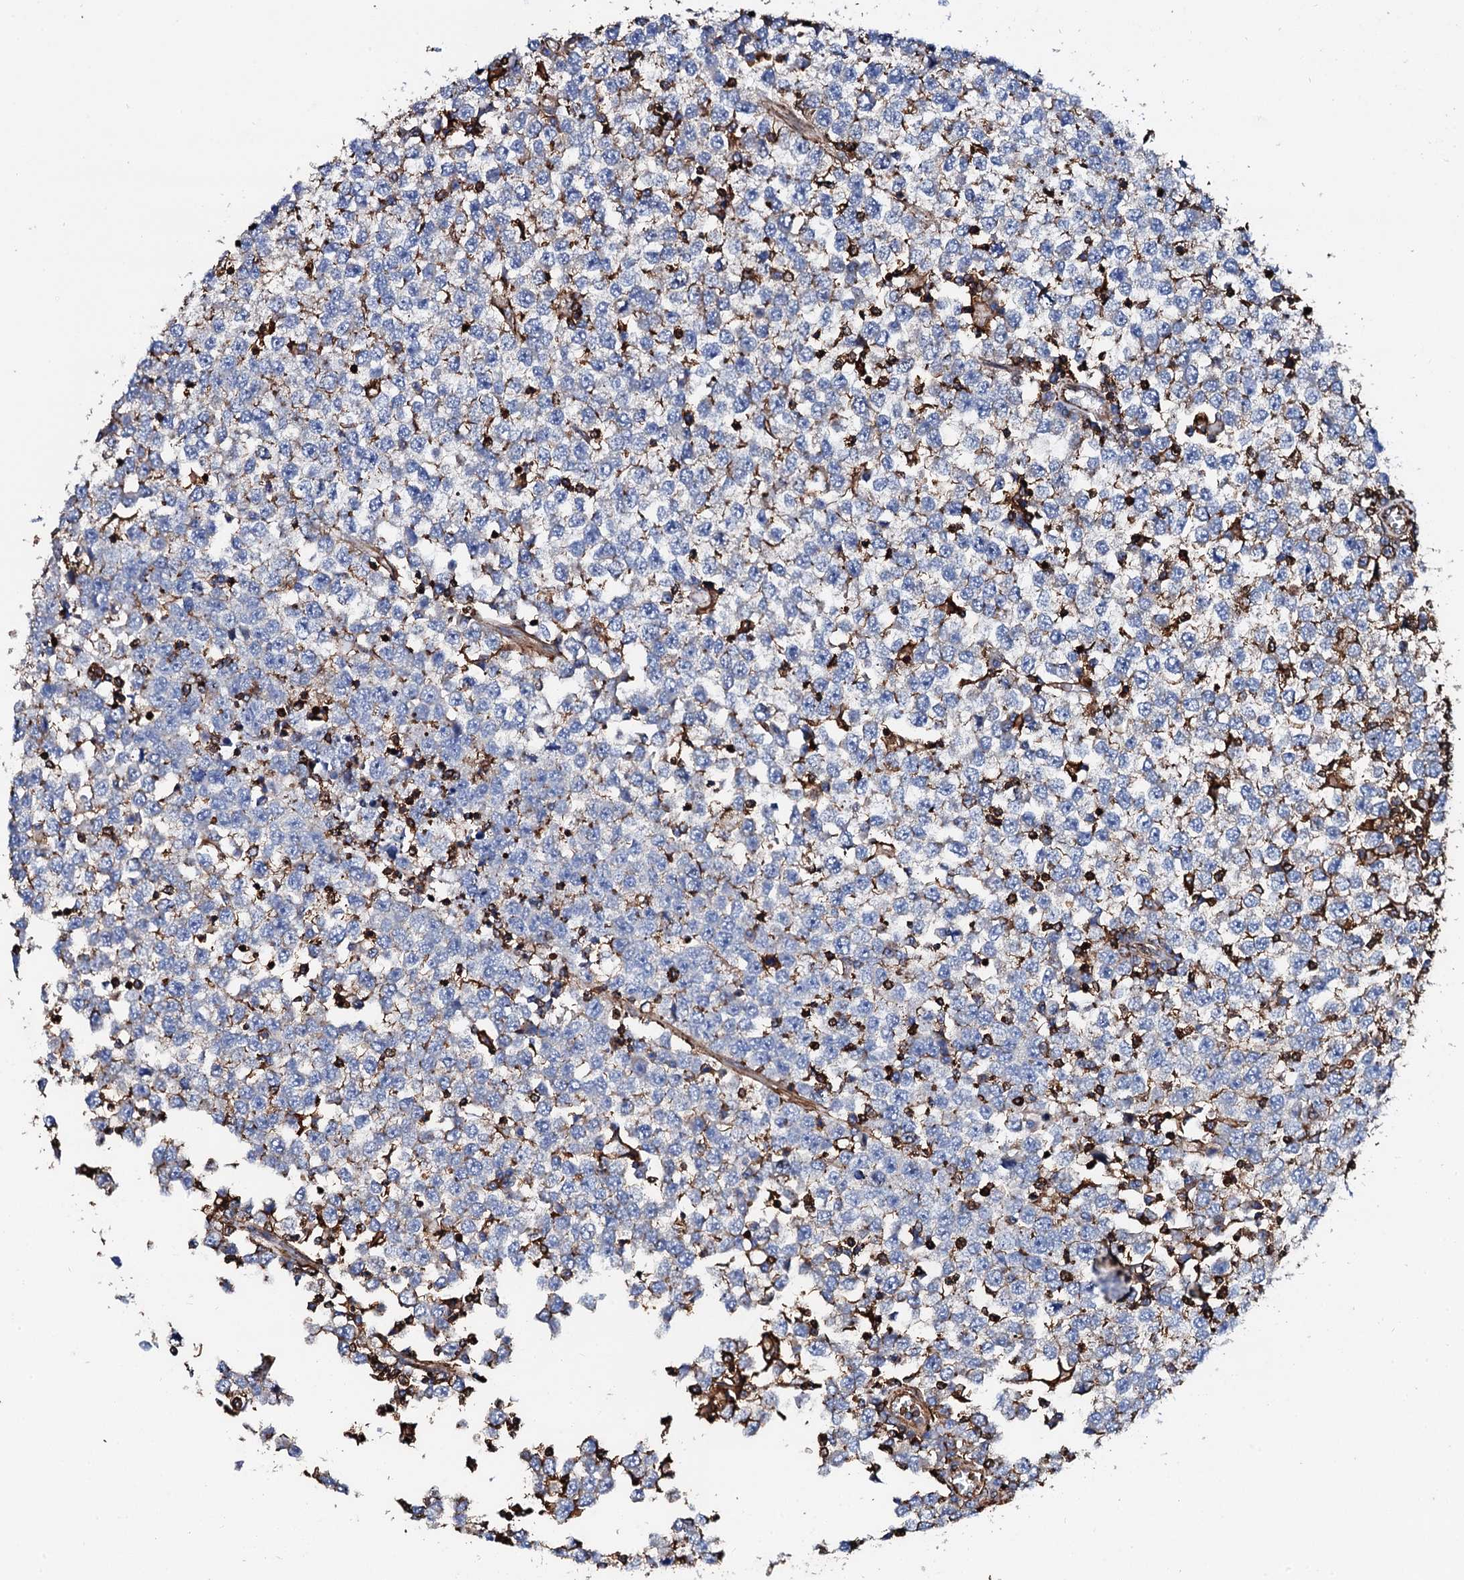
{"staining": {"intensity": "weak", "quantity": "<25%", "location": "cytoplasmic/membranous"}, "tissue": "testis cancer", "cell_type": "Tumor cells", "image_type": "cancer", "snomed": [{"axis": "morphology", "description": "Seminoma, NOS"}, {"axis": "topography", "description": "Testis"}], "caption": "This is an immunohistochemistry photomicrograph of testis seminoma. There is no expression in tumor cells.", "gene": "INTS10", "patient": {"sex": "male", "age": 65}}